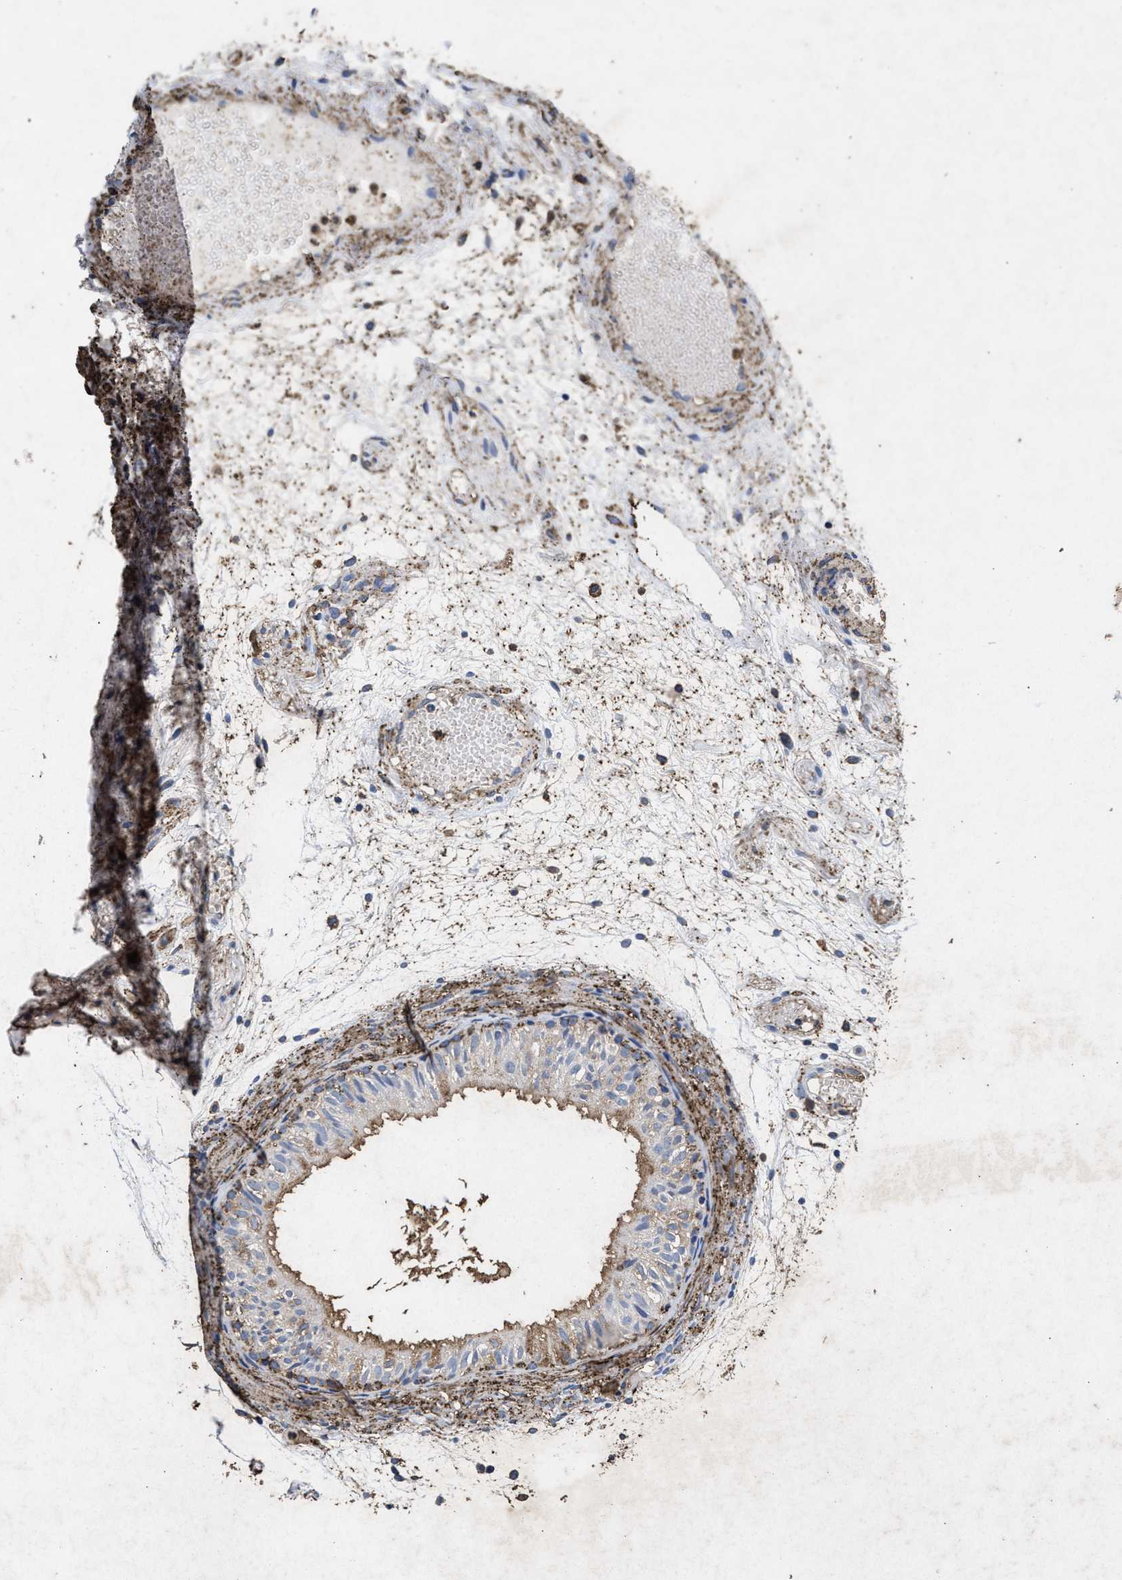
{"staining": {"intensity": "moderate", "quantity": "25%-75%", "location": "cytoplasmic/membranous"}, "tissue": "epididymis", "cell_type": "Glandular cells", "image_type": "normal", "snomed": [{"axis": "morphology", "description": "Normal tissue, NOS"}, {"axis": "morphology", "description": "Atrophy, NOS"}, {"axis": "topography", "description": "Testis"}, {"axis": "topography", "description": "Epididymis"}], "caption": "Brown immunohistochemical staining in unremarkable human epididymis shows moderate cytoplasmic/membranous expression in about 25%-75% of glandular cells. (DAB (3,3'-diaminobenzidine) IHC with brightfield microscopy, high magnification).", "gene": "LTB4R2", "patient": {"sex": "male", "age": 18}}